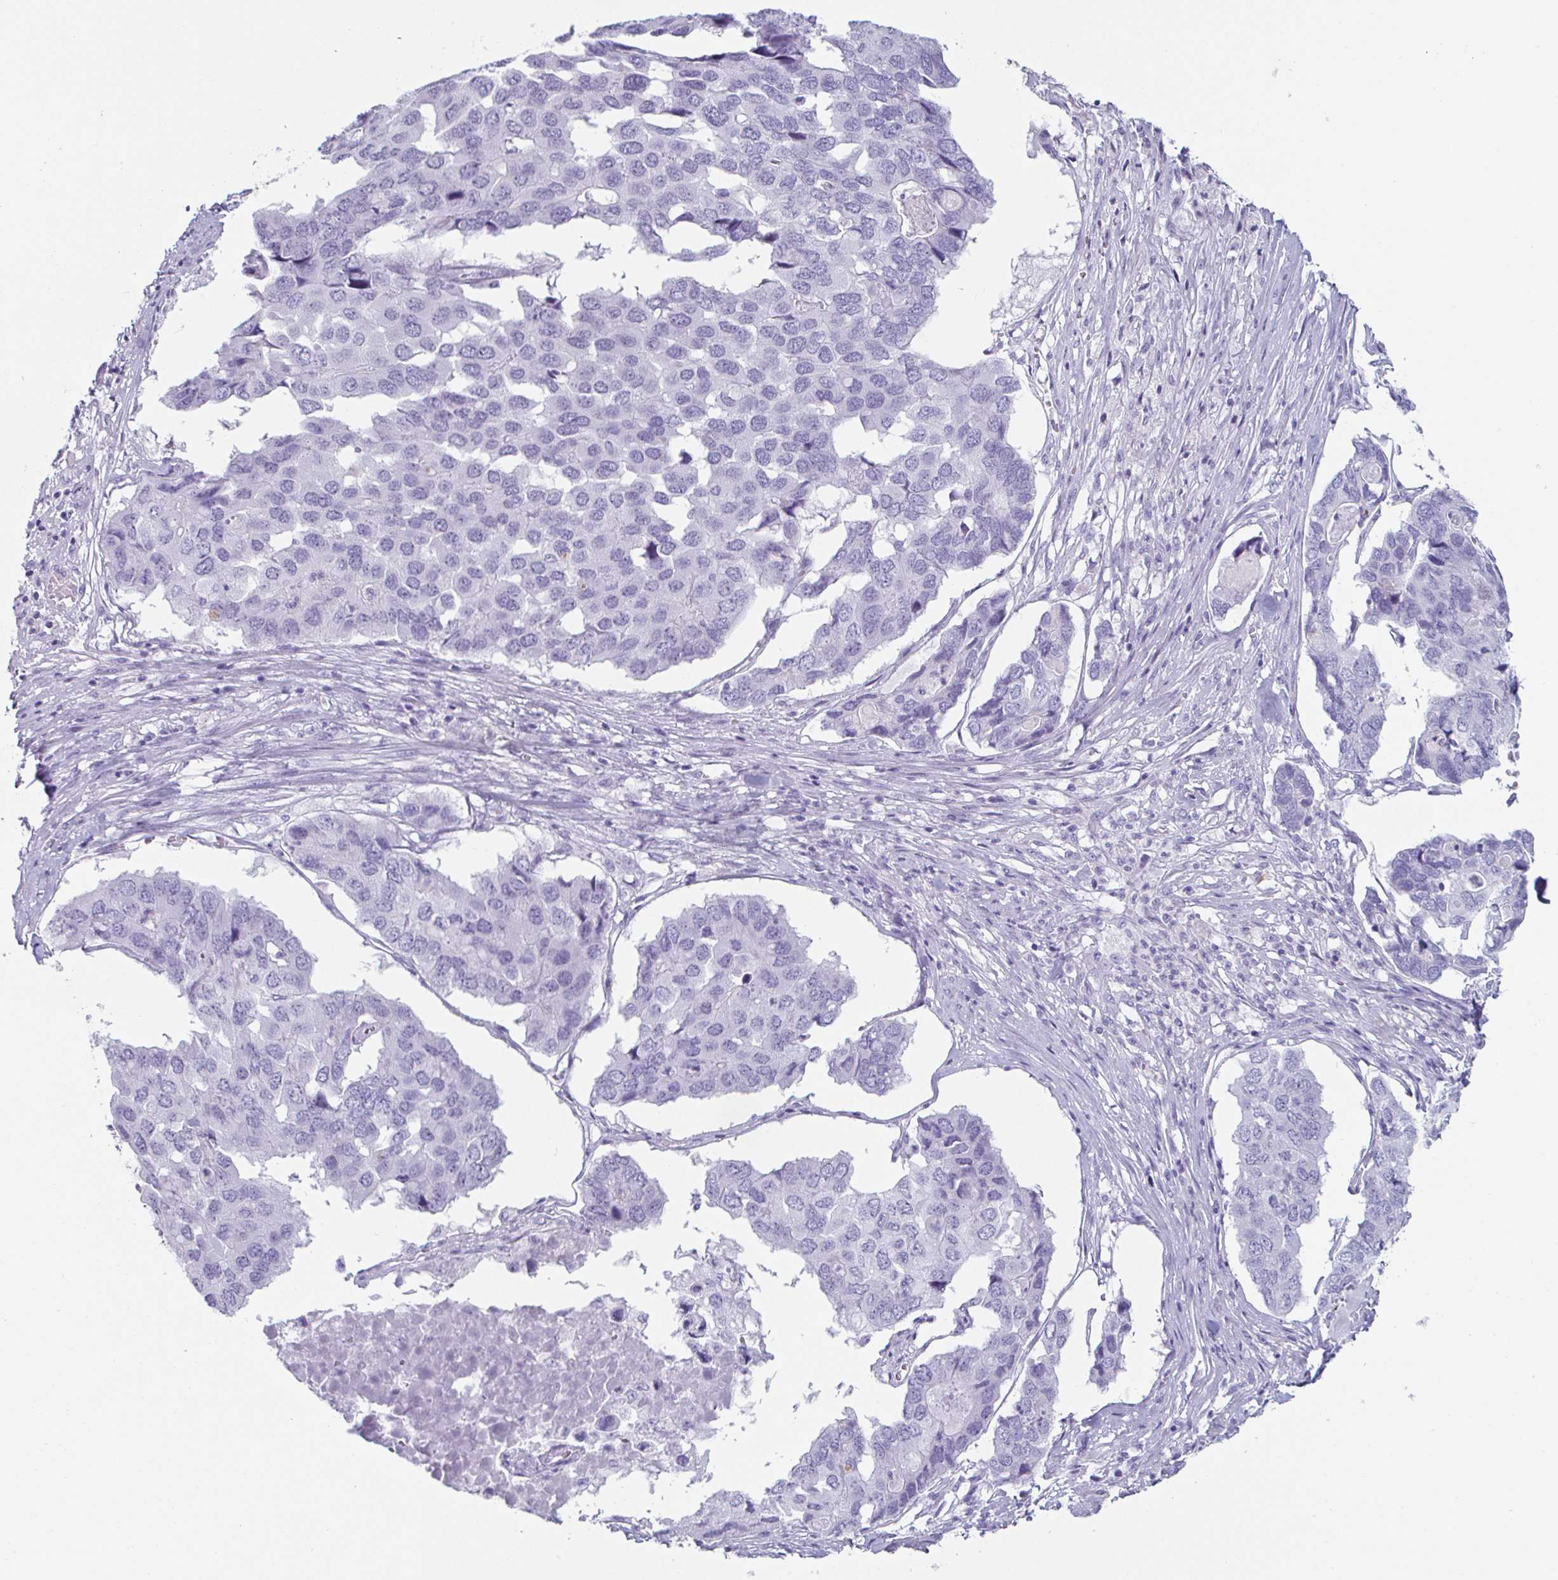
{"staining": {"intensity": "negative", "quantity": "none", "location": "none"}, "tissue": "pancreatic cancer", "cell_type": "Tumor cells", "image_type": "cancer", "snomed": [{"axis": "morphology", "description": "Adenocarcinoma, NOS"}, {"axis": "topography", "description": "Pancreas"}], "caption": "Tumor cells show no significant staining in pancreatic cancer. (DAB (3,3'-diaminobenzidine) immunohistochemistry visualized using brightfield microscopy, high magnification).", "gene": "CREG2", "patient": {"sex": "male", "age": 50}}